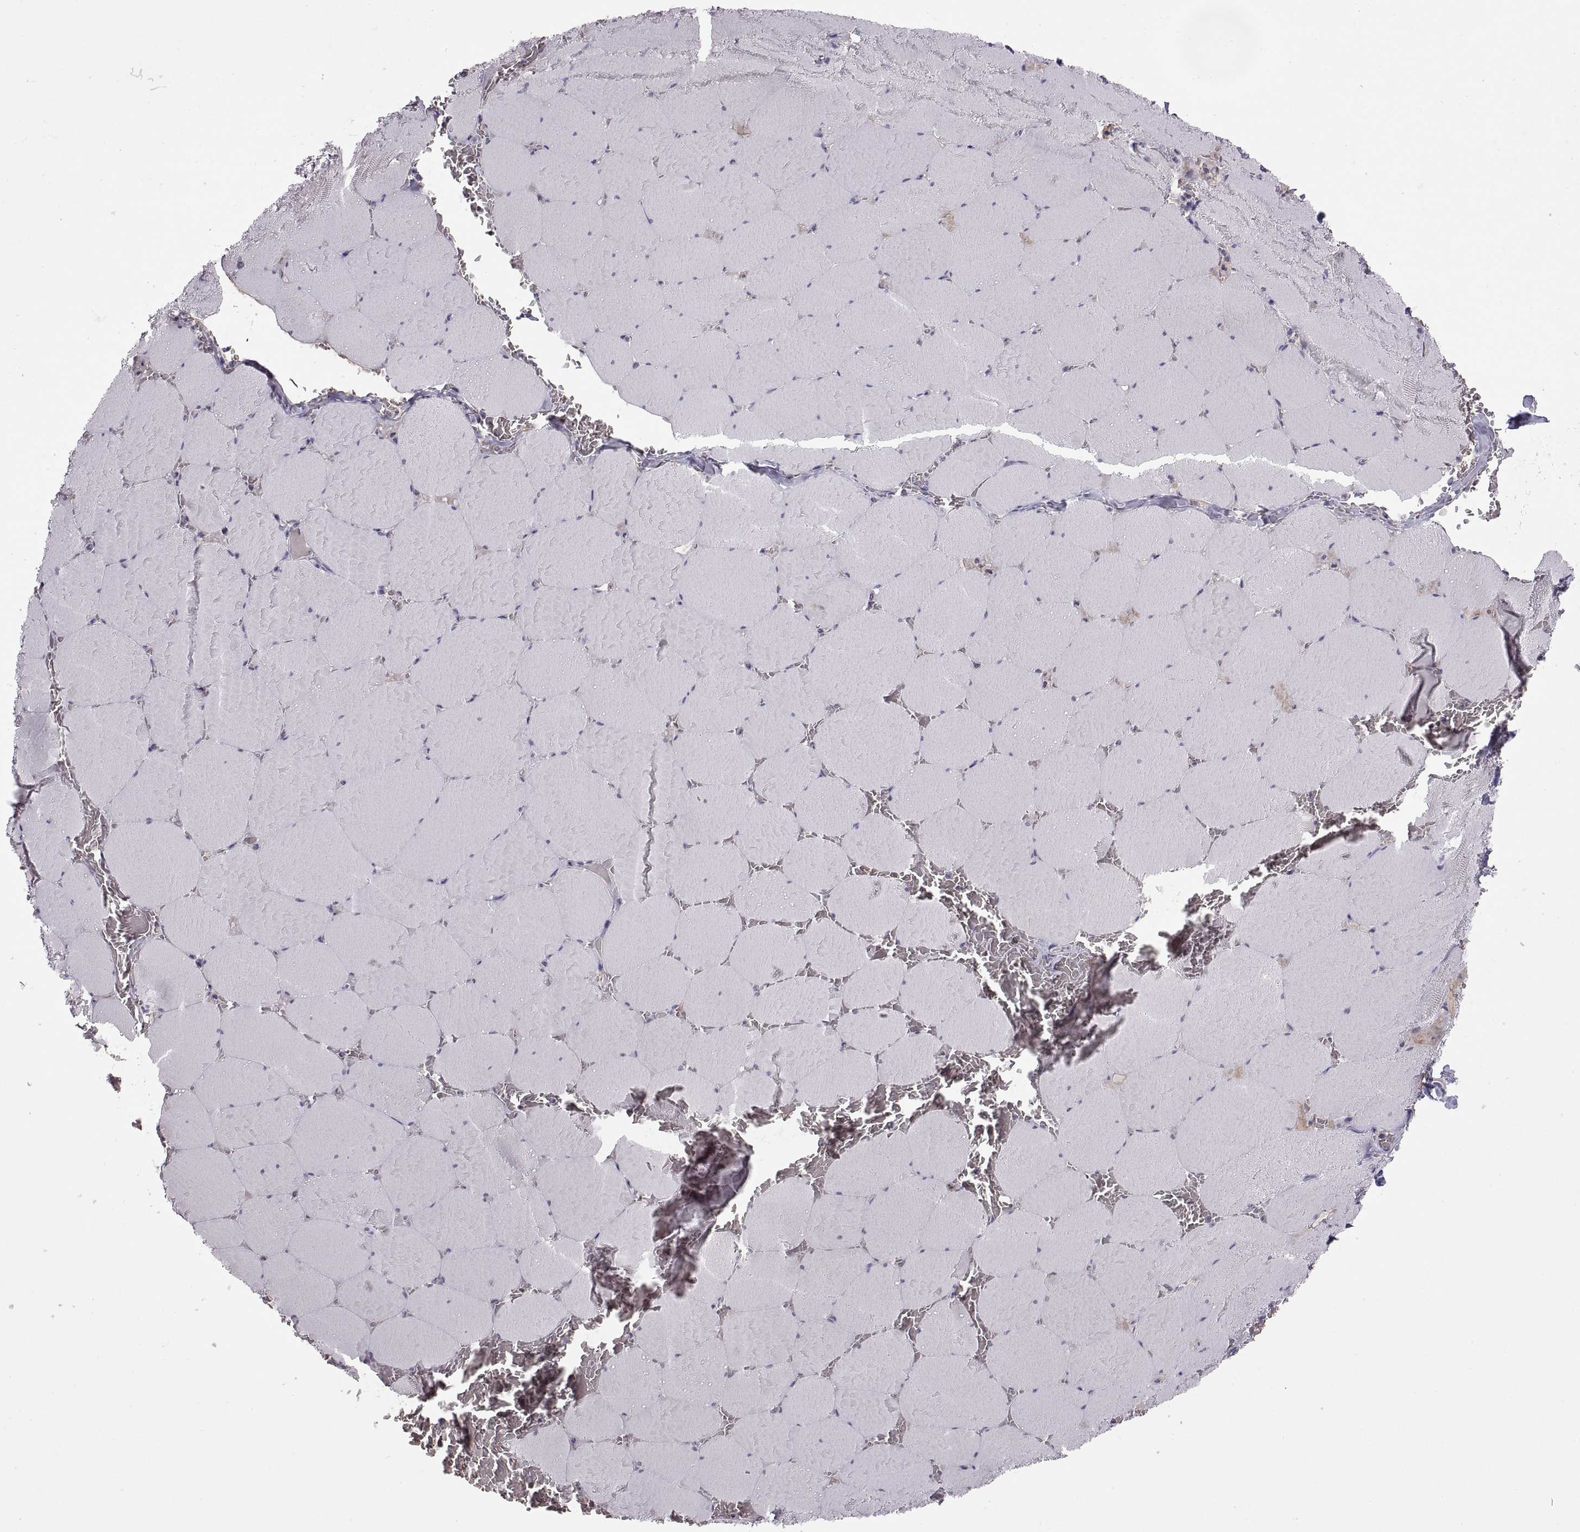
{"staining": {"intensity": "negative", "quantity": "none", "location": "none"}, "tissue": "skeletal muscle", "cell_type": "Myocytes", "image_type": "normal", "snomed": [{"axis": "morphology", "description": "Normal tissue, NOS"}, {"axis": "morphology", "description": "Malignant melanoma, Metastatic site"}, {"axis": "topography", "description": "Skeletal muscle"}], "caption": "Myocytes show no significant positivity in benign skeletal muscle. (Stains: DAB (3,3'-diaminobenzidine) IHC with hematoxylin counter stain, Microscopy: brightfield microscopy at high magnification).", "gene": "MEIOC", "patient": {"sex": "male", "age": 50}}